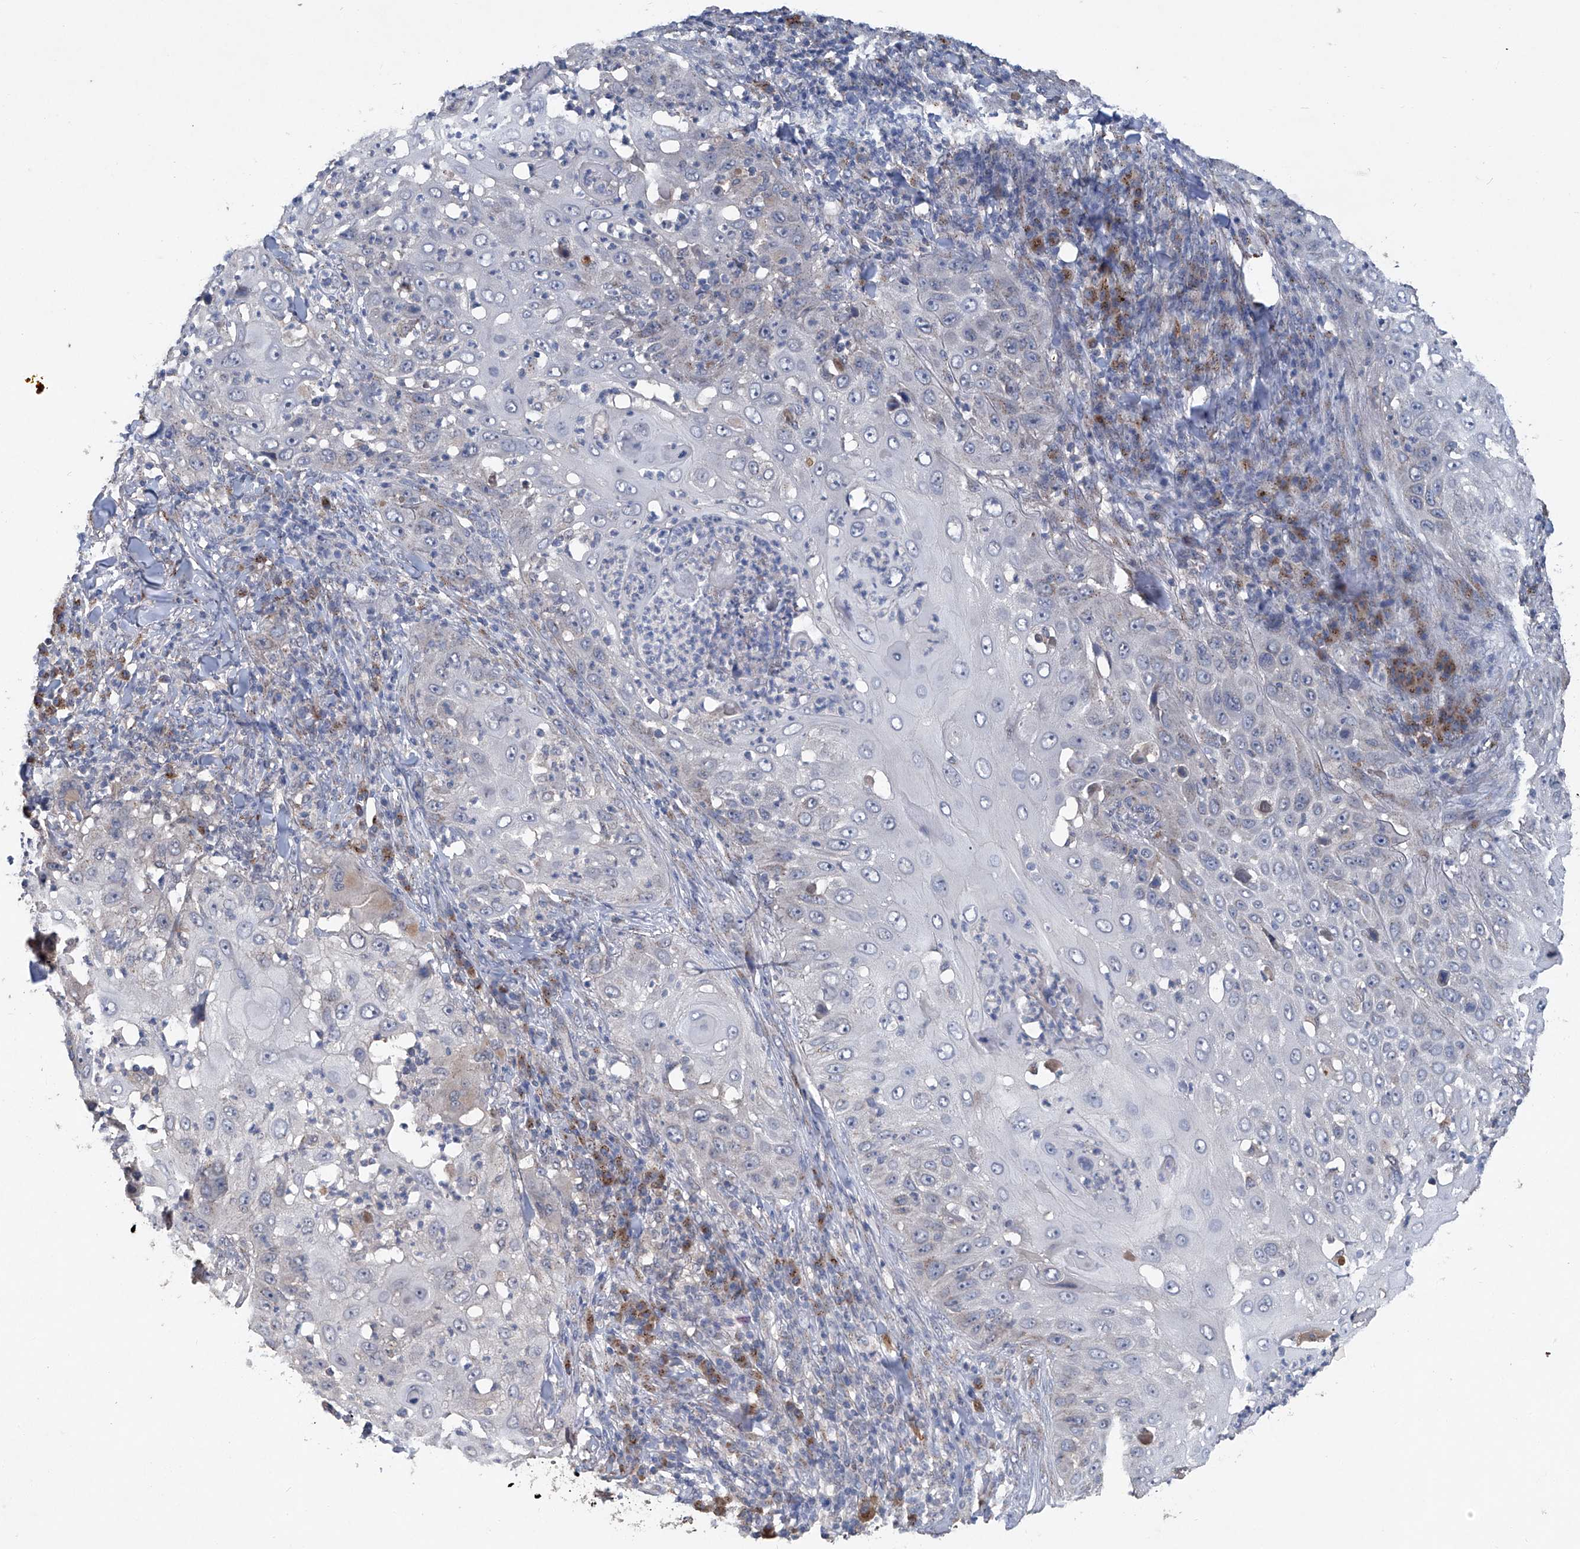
{"staining": {"intensity": "negative", "quantity": "none", "location": "none"}, "tissue": "skin cancer", "cell_type": "Tumor cells", "image_type": "cancer", "snomed": [{"axis": "morphology", "description": "Squamous cell carcinoma, NOS"}, {"axis": "topography", "description": "Skin"}], "caption": "There is no significant expression in tumor cells of skin cancer (squamous cell carcinoma).", "gene": "PCSK5", "patient": {"sex": "female", "age": 44}}